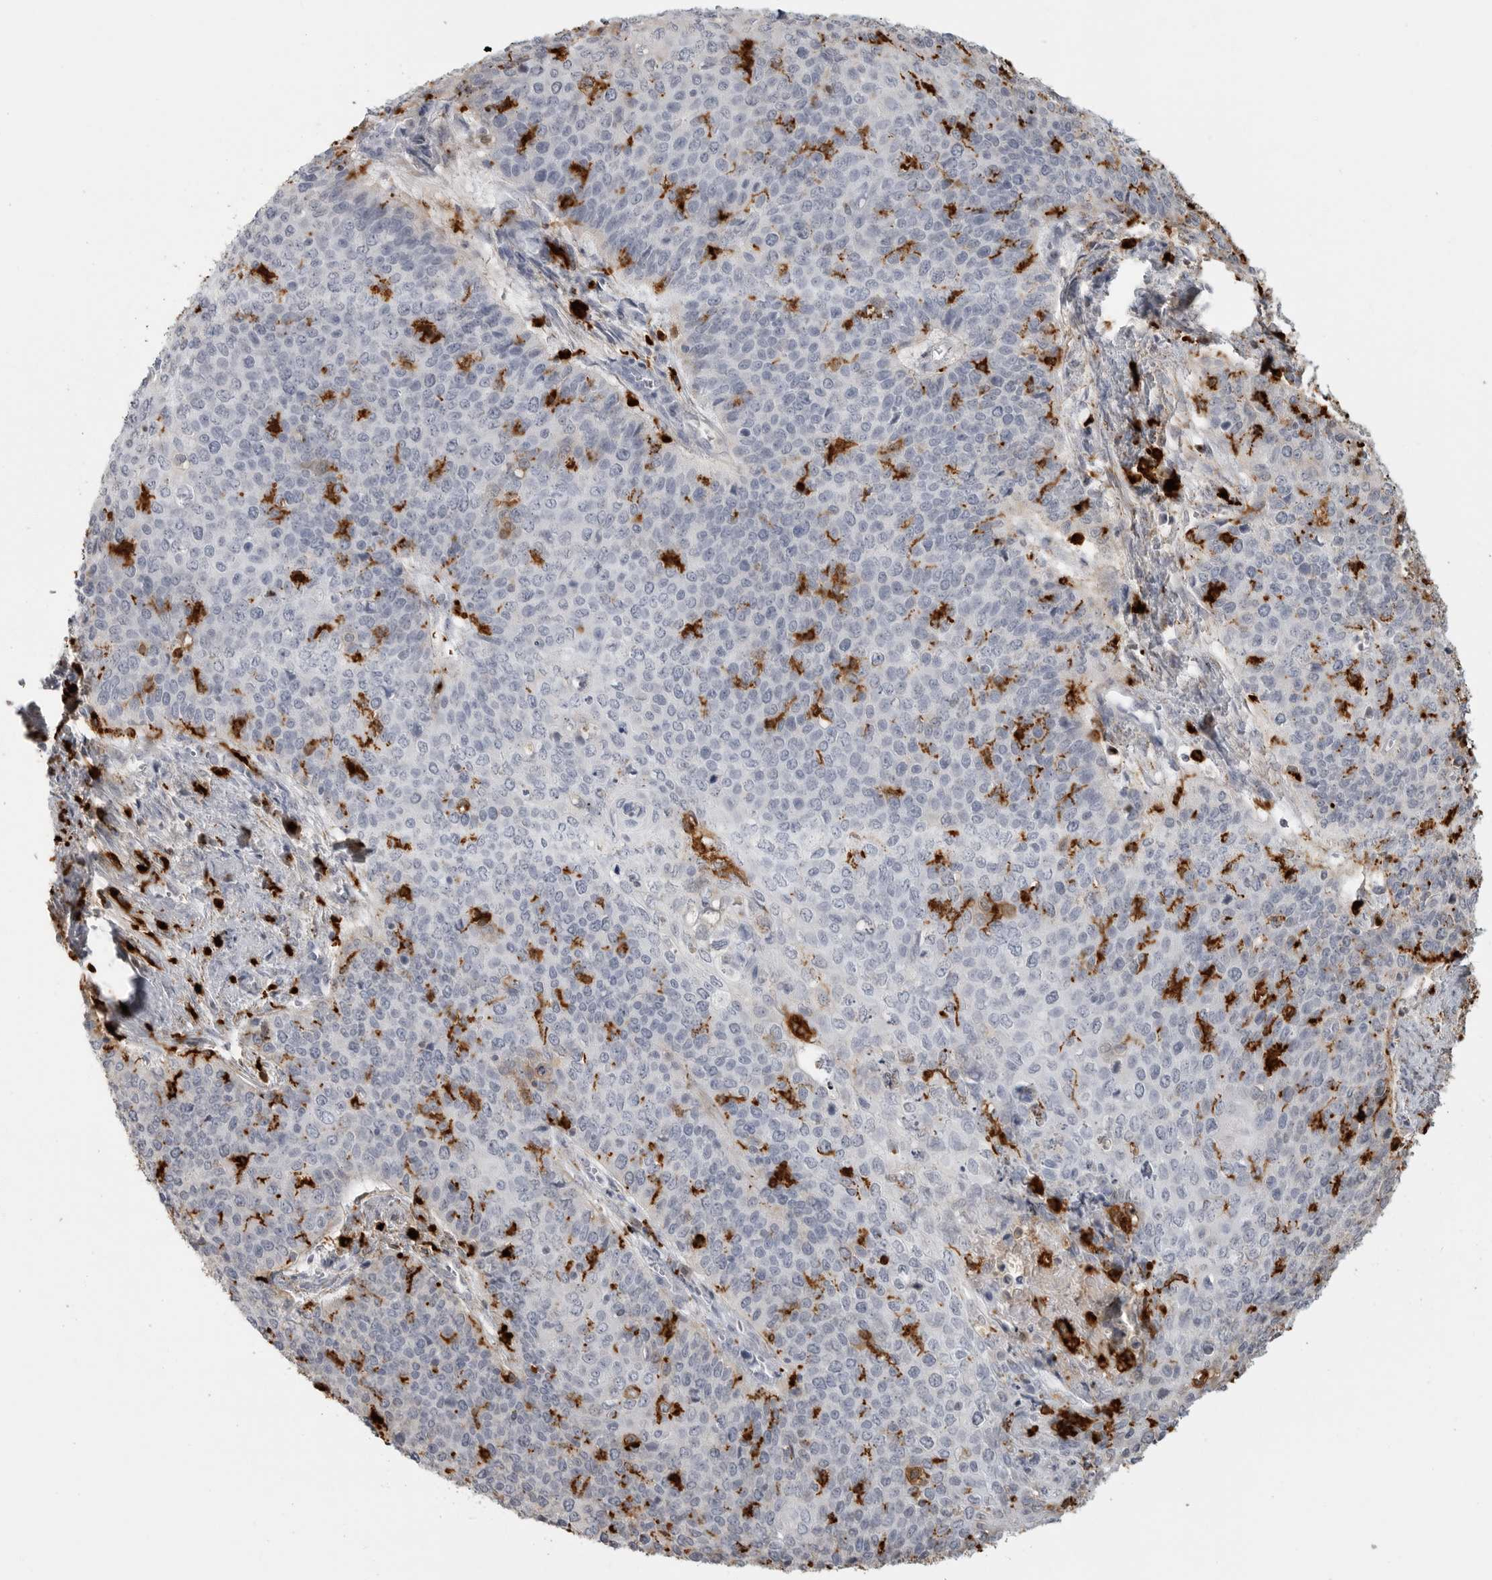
{"staining": {"intensity": "negative", "quantity": "none", "location": "none"}, "tissue": "cervical cancer", "cell_type": "Tumor cells", "image_type": "cancer", "snomed": [{"axis": "morphology", "description": "Squamous cell carcinoma, NOS"}, {"axis": "topography", "description": "Cervix"}], "caption": "Protein analysis of cervical squamous cell carcinoma shows no significant positivity in tumor cells.", "gene": "IFI30", "patient": {"sex": "female", "age": 39}}